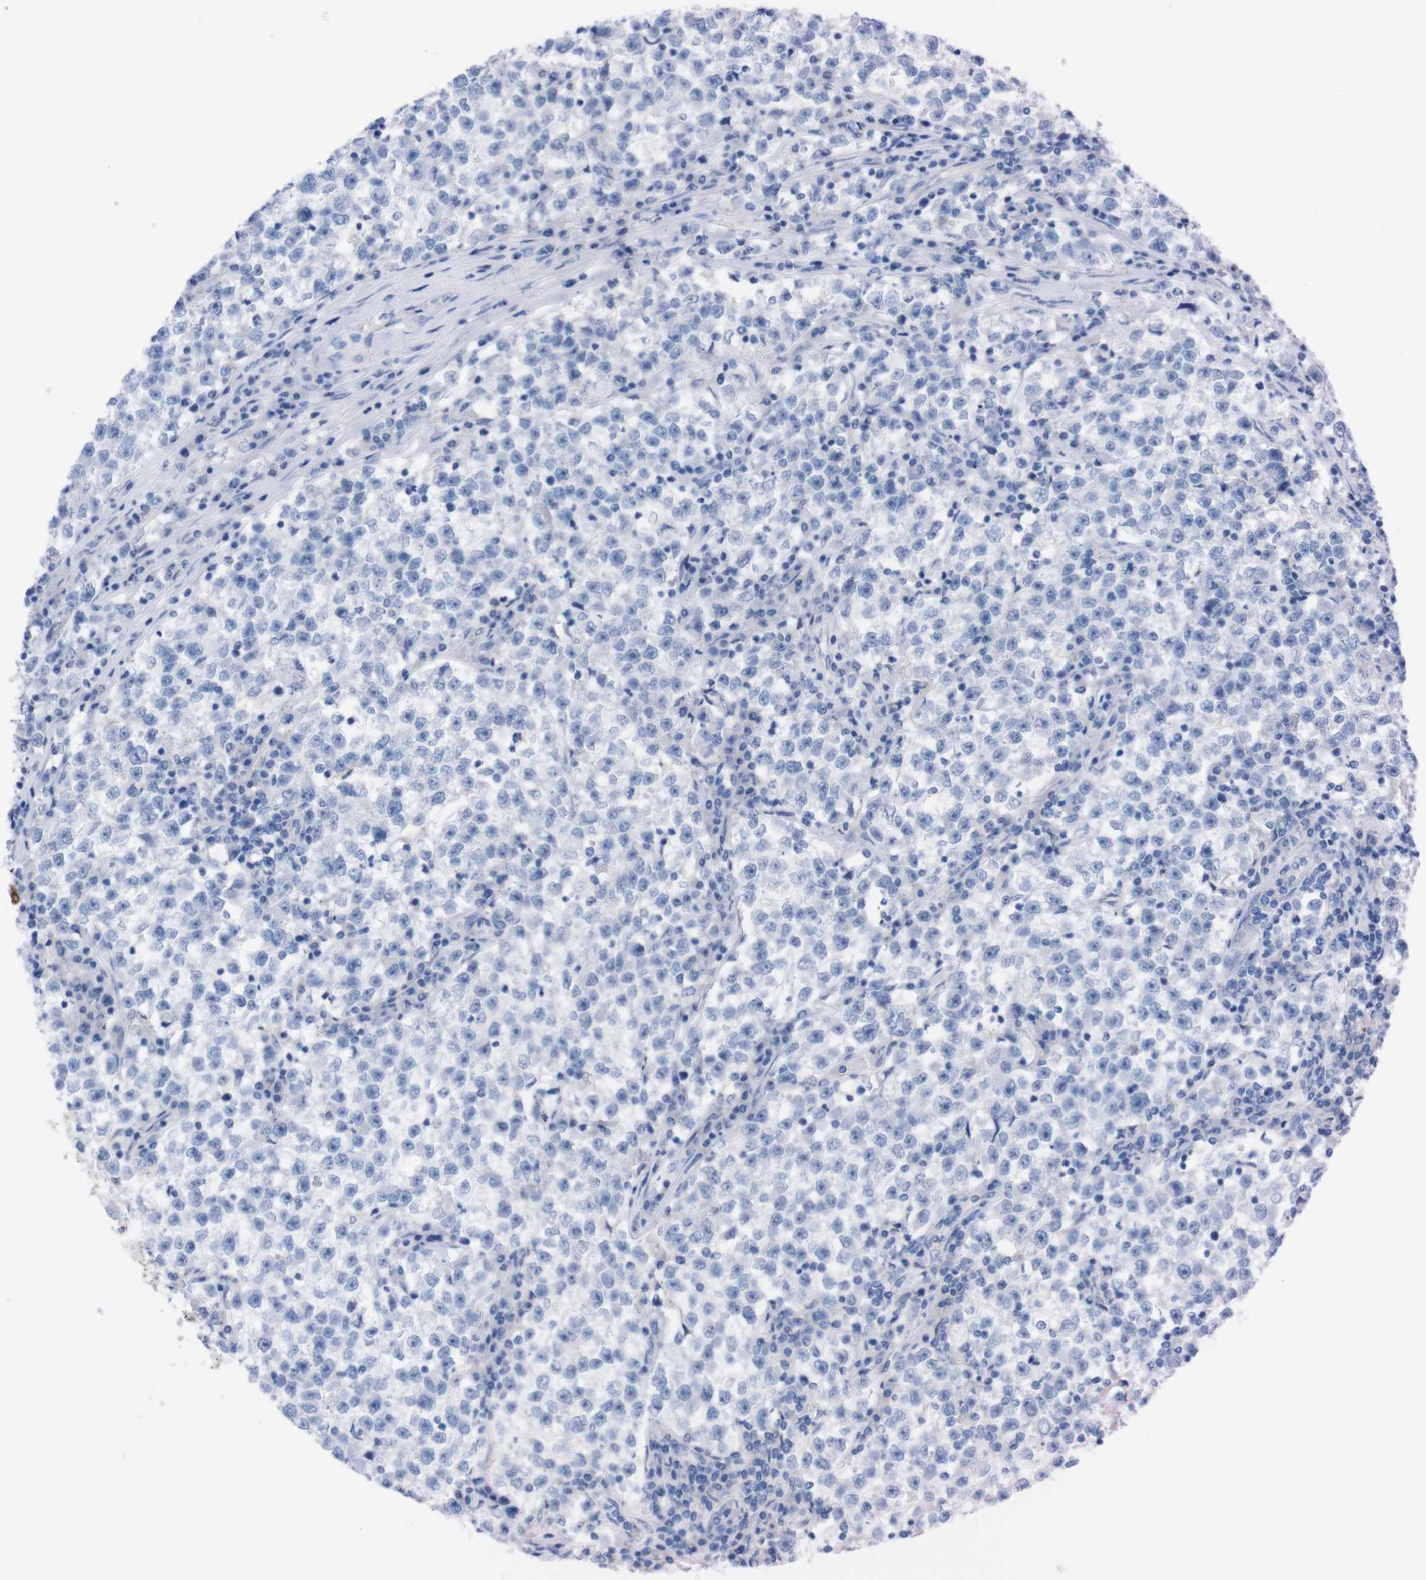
{"staining": {"intensity": "negative", "quantity": "none", "location": "none"}, "tissue": "testis cancer", "cell_type": "Tumor cells", "image_type": "cancer", "snomed": [{"axis": "morphology", "description": "Seminoma, NOS"}, {"axis": "topography", "description": "Testis"}], "caption": "Tumor cells show no significant positivity in testis cancer.", "gene": "TMEM243", "patient": {"sex": "male", "age": 22}}